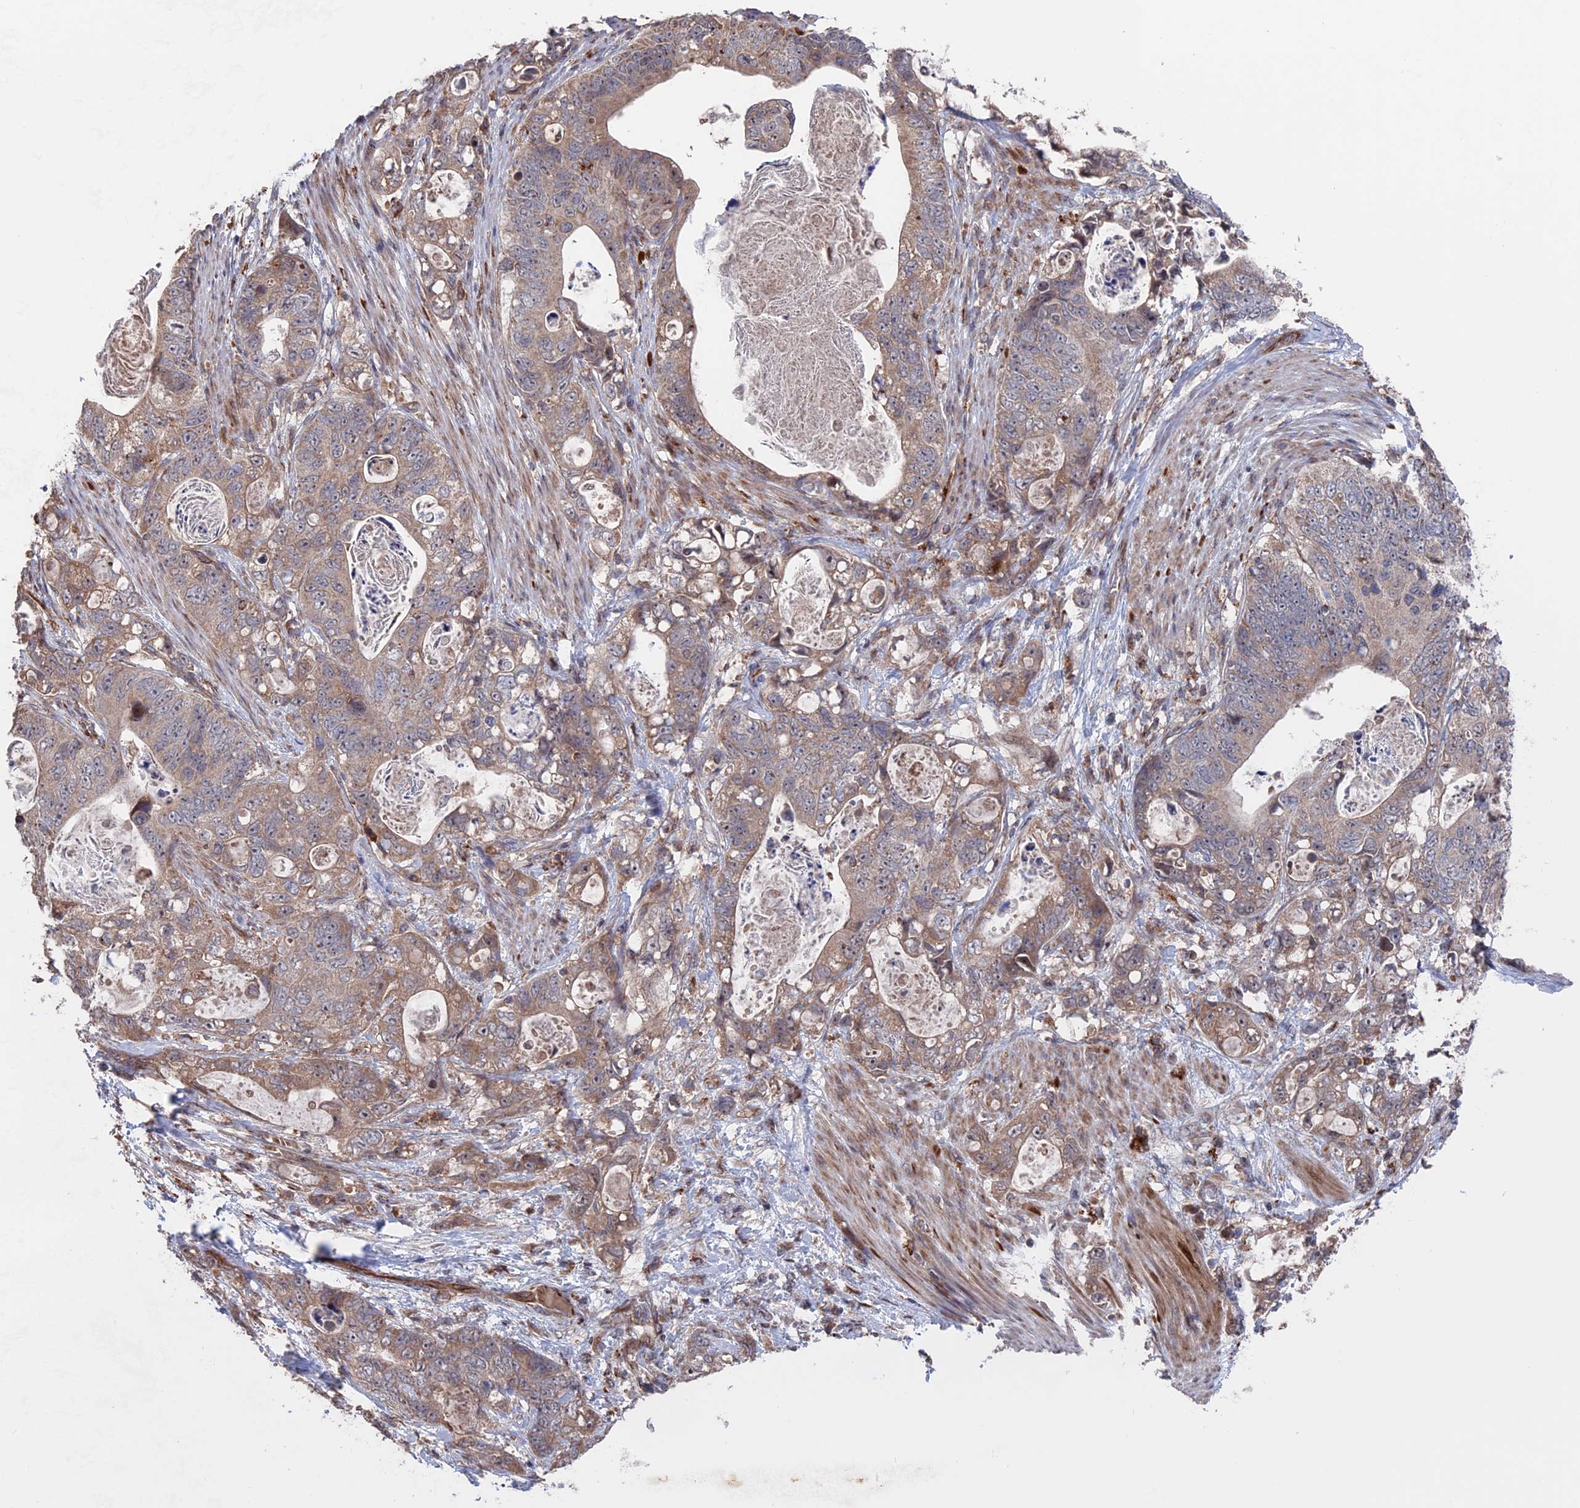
{"staining": {"intensity": "moderate", "quantity": "25%-75%", "location": "cytoplasmic/membranous"}, "tissue": "stomach cancer", "cell_type": "Tumor cells", "image_type": "cancer", "snomed": [{"axis": "morphology", "description": "Normal tissue, NOS"}, {"axis": "morphology", "description": "Adenocarcinoma, NOS"}, {"axis": "topography", "description": "Stomach"}], "caption": "A brown stain shows moderate cytoplasmic/membranous positivity of a protein in stomach cancer (adenocarcinoma) tumor cells.", "gene": "PLA2G15", "patient": {"sex": "female", "age": 89}}